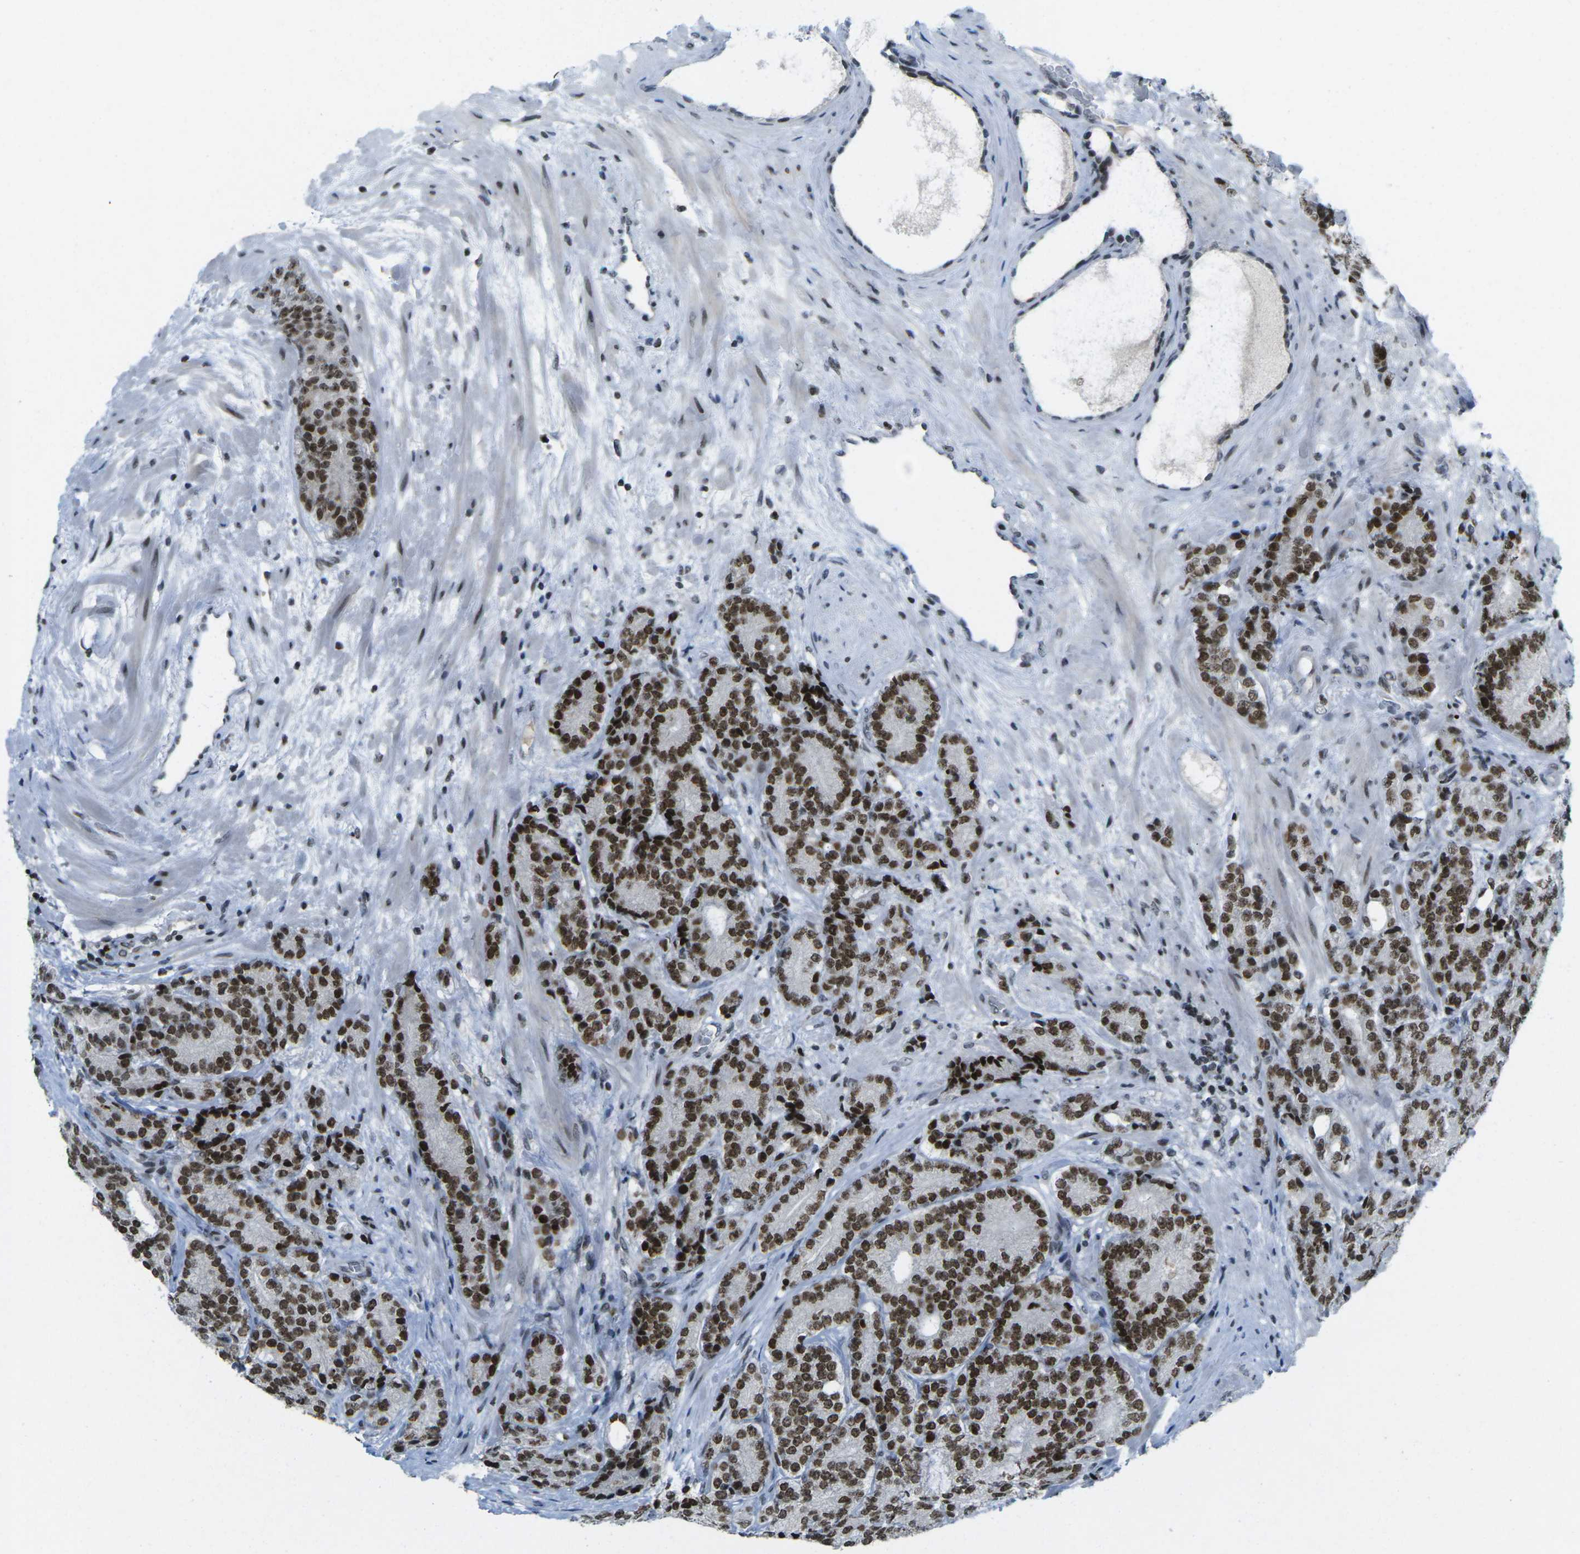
{"staining": {"intensity": "strong", "quantity": ">75%", "location": "nuclear"}, "tissue": "prostate cancer", "cell_type": "Tumor cells", "image_type": "cancer", "snomed": [{"axis": "morphology", "description": "Adenocarcinoma, High grade"}, {"axis": "topography", "description": "Prostate"}], "caption": "The image demonstrates immunohistochemical staining of high-grade adenocarcinoma (prostate). There is strong nuclear staining is present in approximately >75% of tumor cells.", "gene": "EME1", "patient": {"sex": "male", "age": 61}}